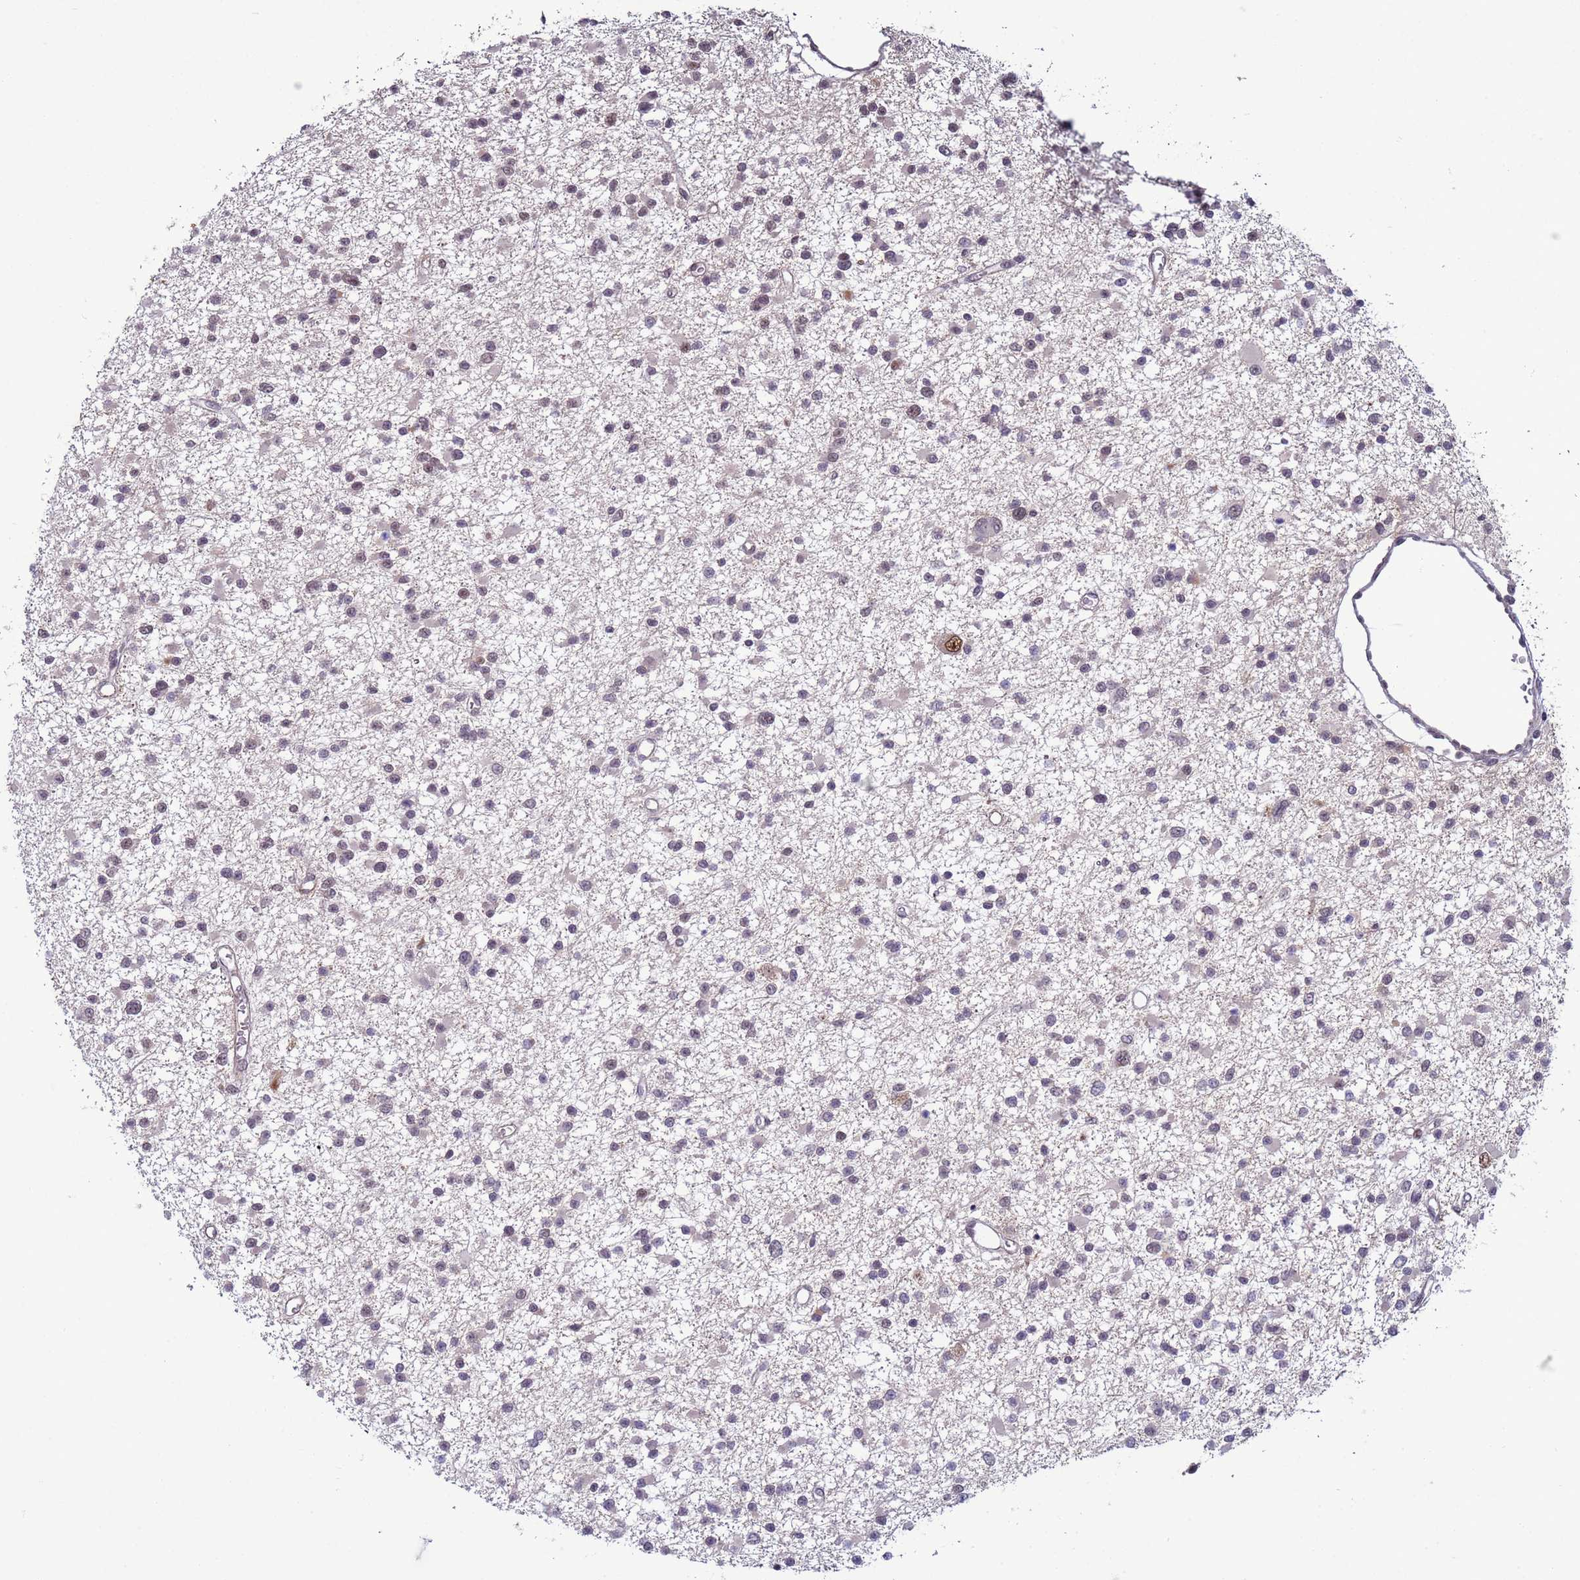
{"staining": {"intensity": "negative", "quantity": "none", "location": "none"}, "tissue": "glioma", "cell_type": "Tumor cells", "image_type": "cancer", "snomed": [{"axis": "morphology", "description": "Glioma, malignant, Low grade"}, {"axis": "topography", "description": "Brain"}], "caption": "High magnification brightfield microscopy of malignant glioma (low-grade) stained with DAB (brown) and counterstained with hematoxylin (blue): tumor cells show no significant staining.", "gene": "SHC3", "patient": {"sex": "female", "age": 22}}